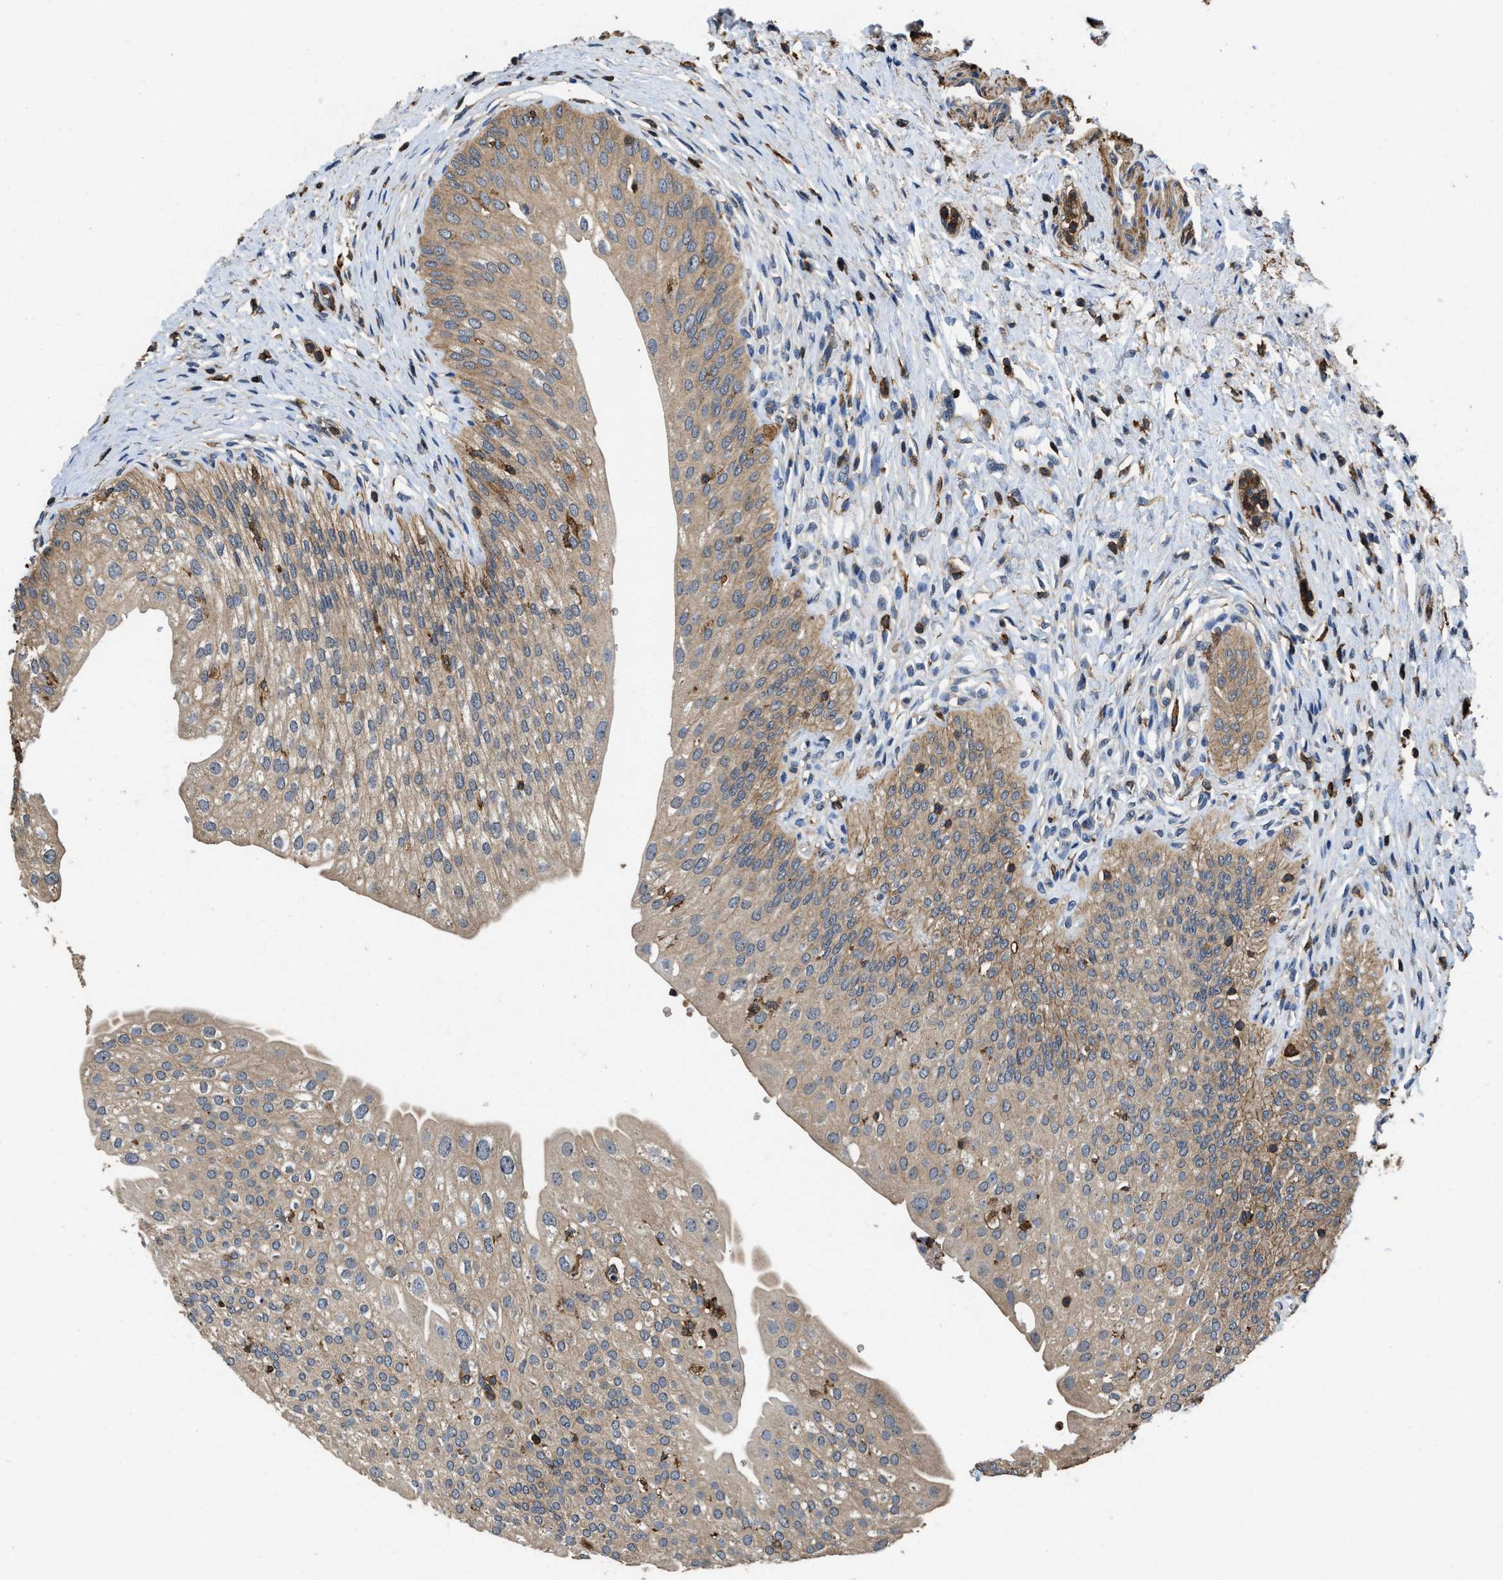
{"staining": {"intensity": "moderate", "quantity": ">75%", "location": "cytoplasmic/membranous"}, "tissue": "urinary bladder", "cell_type": "Urothelial cells", "image_type": "normal", "snomed": [{"axis": "morphology", "description": "Normal tissue, NOS"}, {"axis": "topography", "description": "Urinary bladder"}], "caption": "A high-resolution histopathology image shows immunohistochemistry staining of benign urinary bladder, which reveals moderate cytoplasmic/membranous positivity in about >75% of urothelial cells. Using DAB (brown) and hematoxylin (blue) stains, captured at high magnification using brightfield microscopy.", "gene": "LINGO2", "patient": {"sex": "male", "age": 46}}